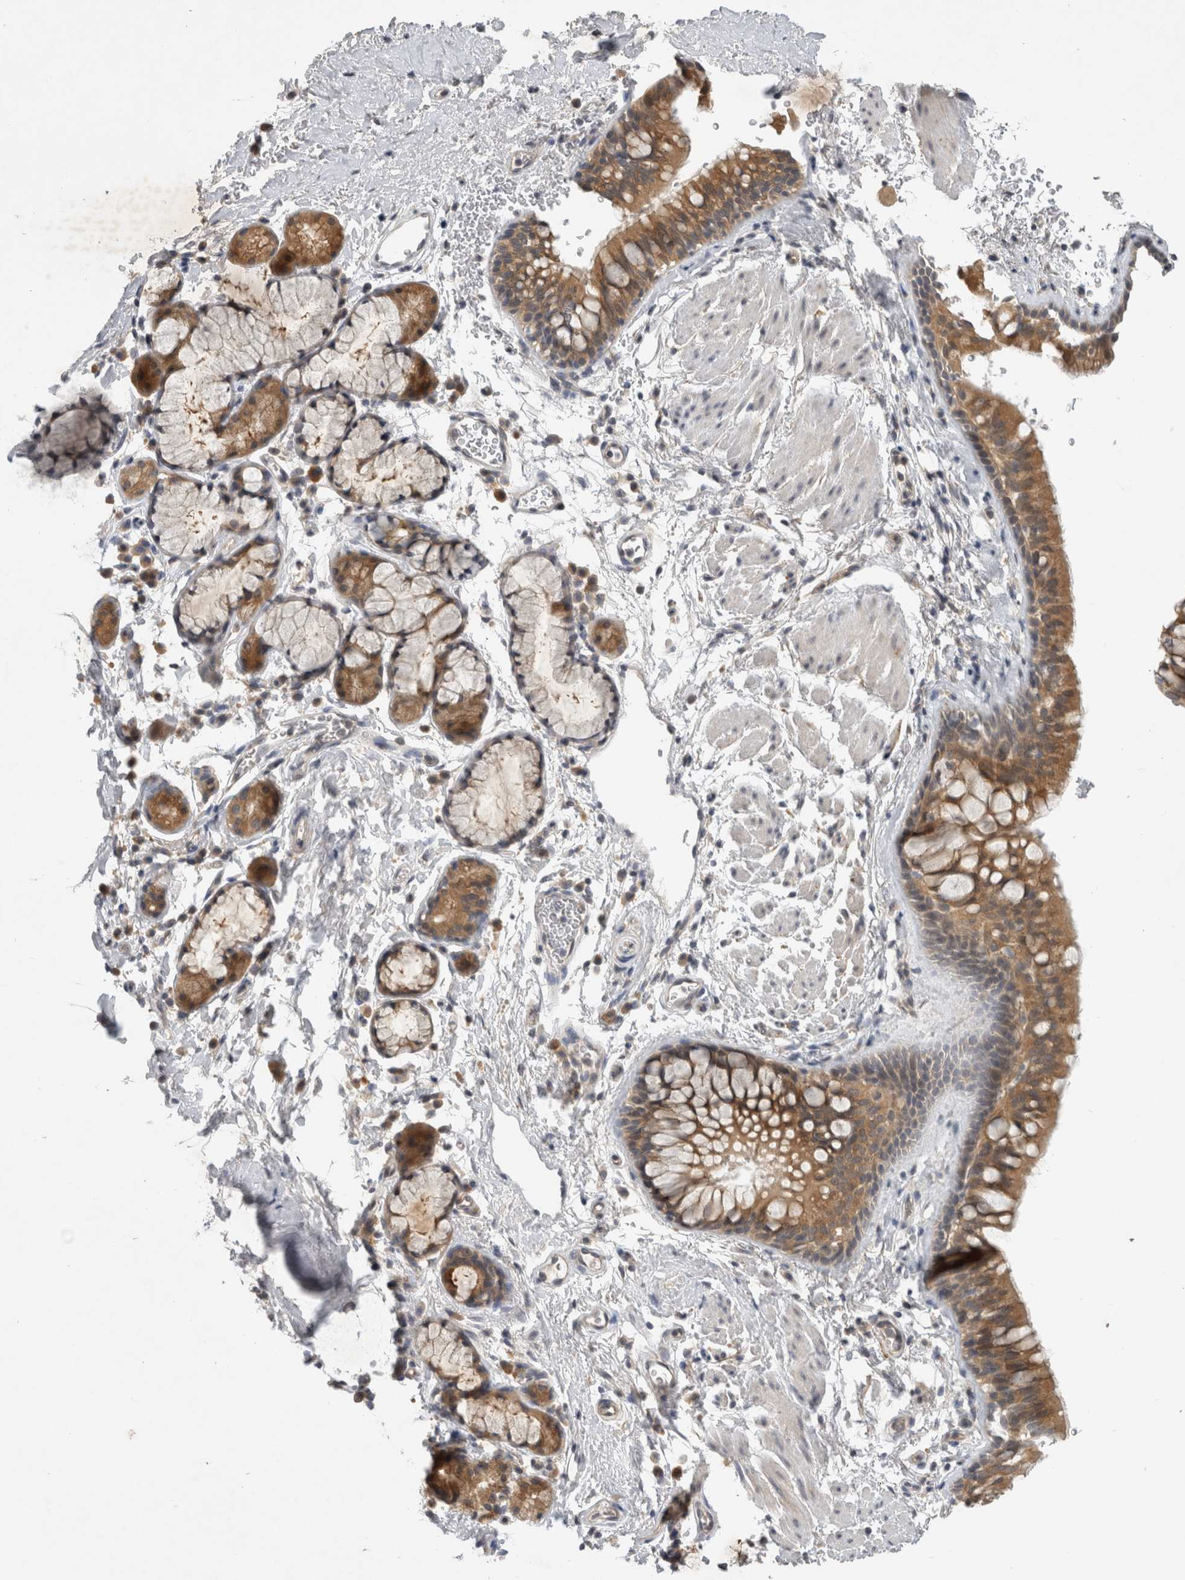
{"staining": {"intensity": "weak", "quantity": "25%-75%", "location": "cytoplasmic/membranous"}, "tissue": "bronchus", "cell_type": "Respiratory epithelial cells", "image_type": "normal", "snomed": [{"axis": "morphology", "description": "Normal tissue, NOS"}, {"axis": "topography", "description": "Cartilage tissue"}, {"axis": "topography", "description": "Bronchus"}], "caption": "Immunohistochemistry (IHC) photomicrograph of benign bronchus: human bronchus stained using immunohistochemistry (IHC) exhibits low levels of weak protein expression localized specifically in the cytoplasmic/membranous of respiratory epithelial cells, appearing as a cytoplasmic/membranous brown color.", "gene": "AASDHPPT", "patient": {"sex": "female", "age": 53}}